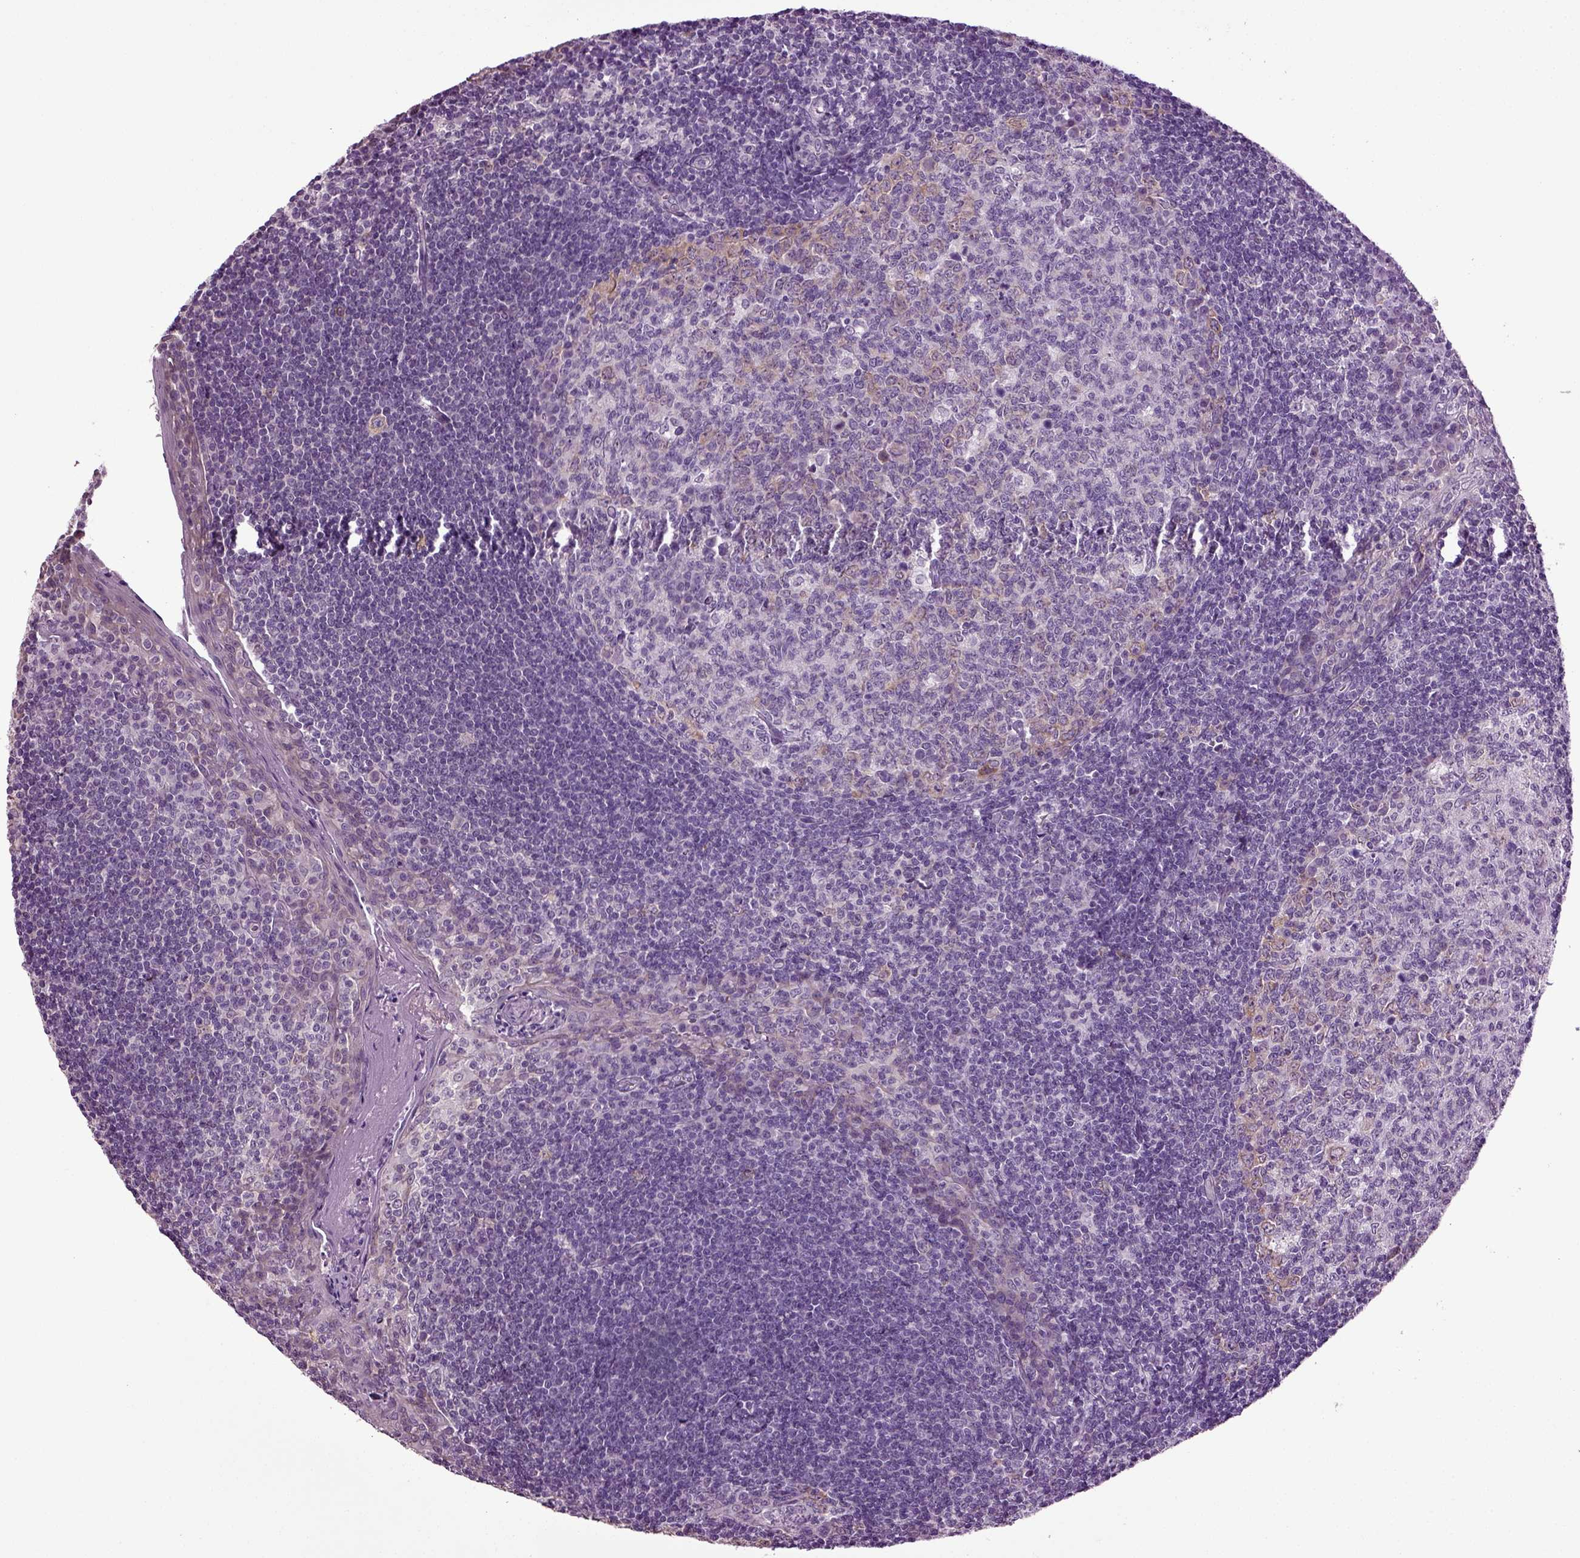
{"staining": {"intensity": "weak", "quantity": "<25%", "location": "cytoplasmic/membranous"}, "tissue": "tonsil", "cell_type": "Germinal center cells", "image_type": "normal", "snomed": [{"axis": "morphology", "description": "Normal tissue, NOS"}, {"axis": "topography", "description": "Tonsil"}], "caption": "Immunohistochemical staining of unremarkable human tonsil exhibits no significant expression in germinal center cells. (DAB (3,3'-diaminobenzidine) immunohistochemistry with hematoxylin counter stain).", "gene": "PLCH2", "patient": {"sex": "female", "age": 13}}